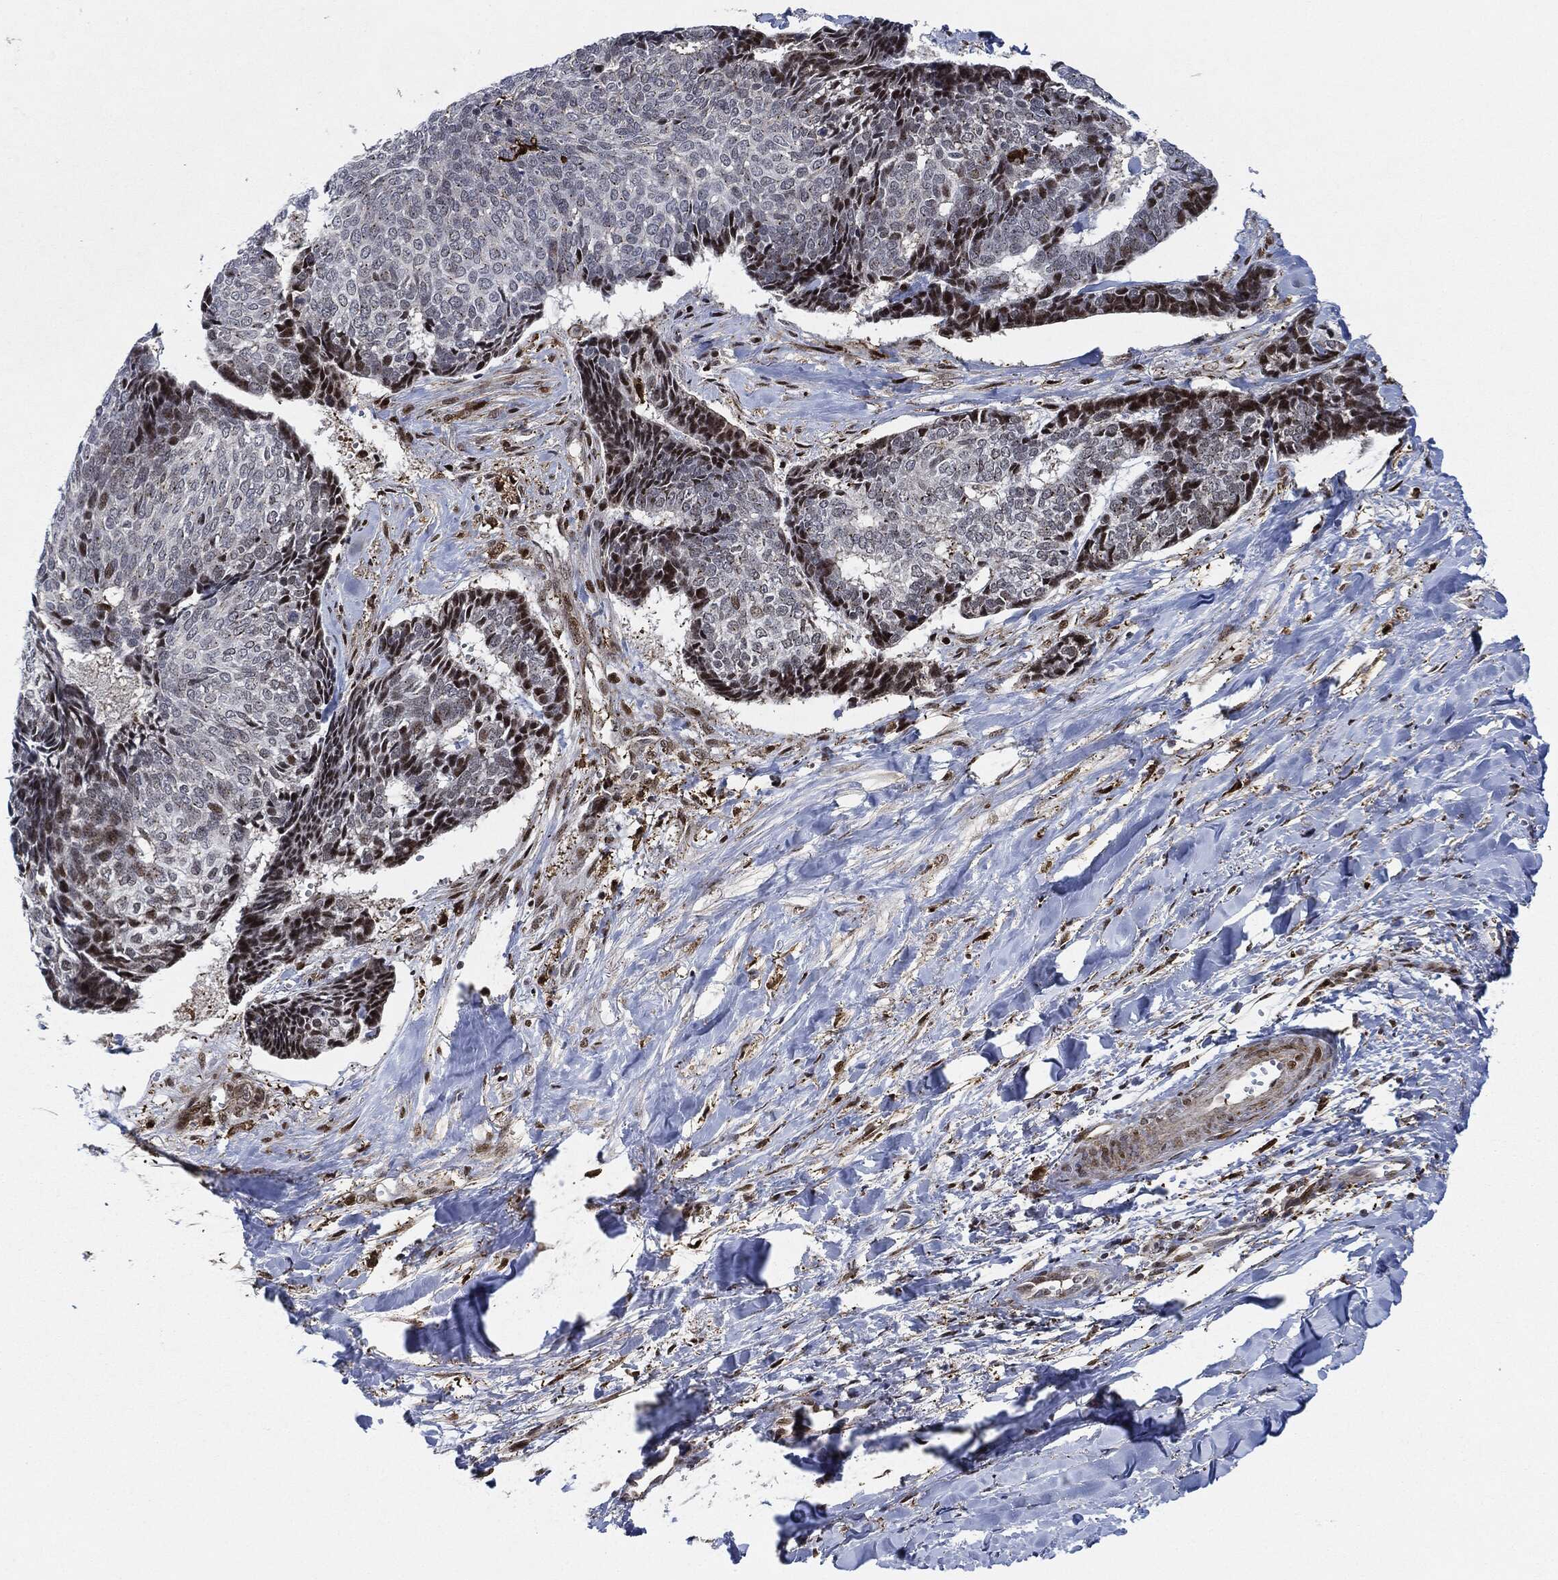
{"staining": {"intensity": "moderate", "quantity": "<25%", "location": "nuclear"}, "tissue": "skin cancer", "cell_type": "Tumor cells", "image_type": "cancer", "snomed": [{"axis": "morphology", "description": "Basal cell carcinoma"}, {"axis": "topography", "description": "Skin"}], "caption": "Skin basal cell carcinoma stained with a brown dye demonstrates moderate nuclear positive expression in about <25% of tumor cells.", "gene": "NANOS3", "patient": {"sex": "male", "age": 86}}